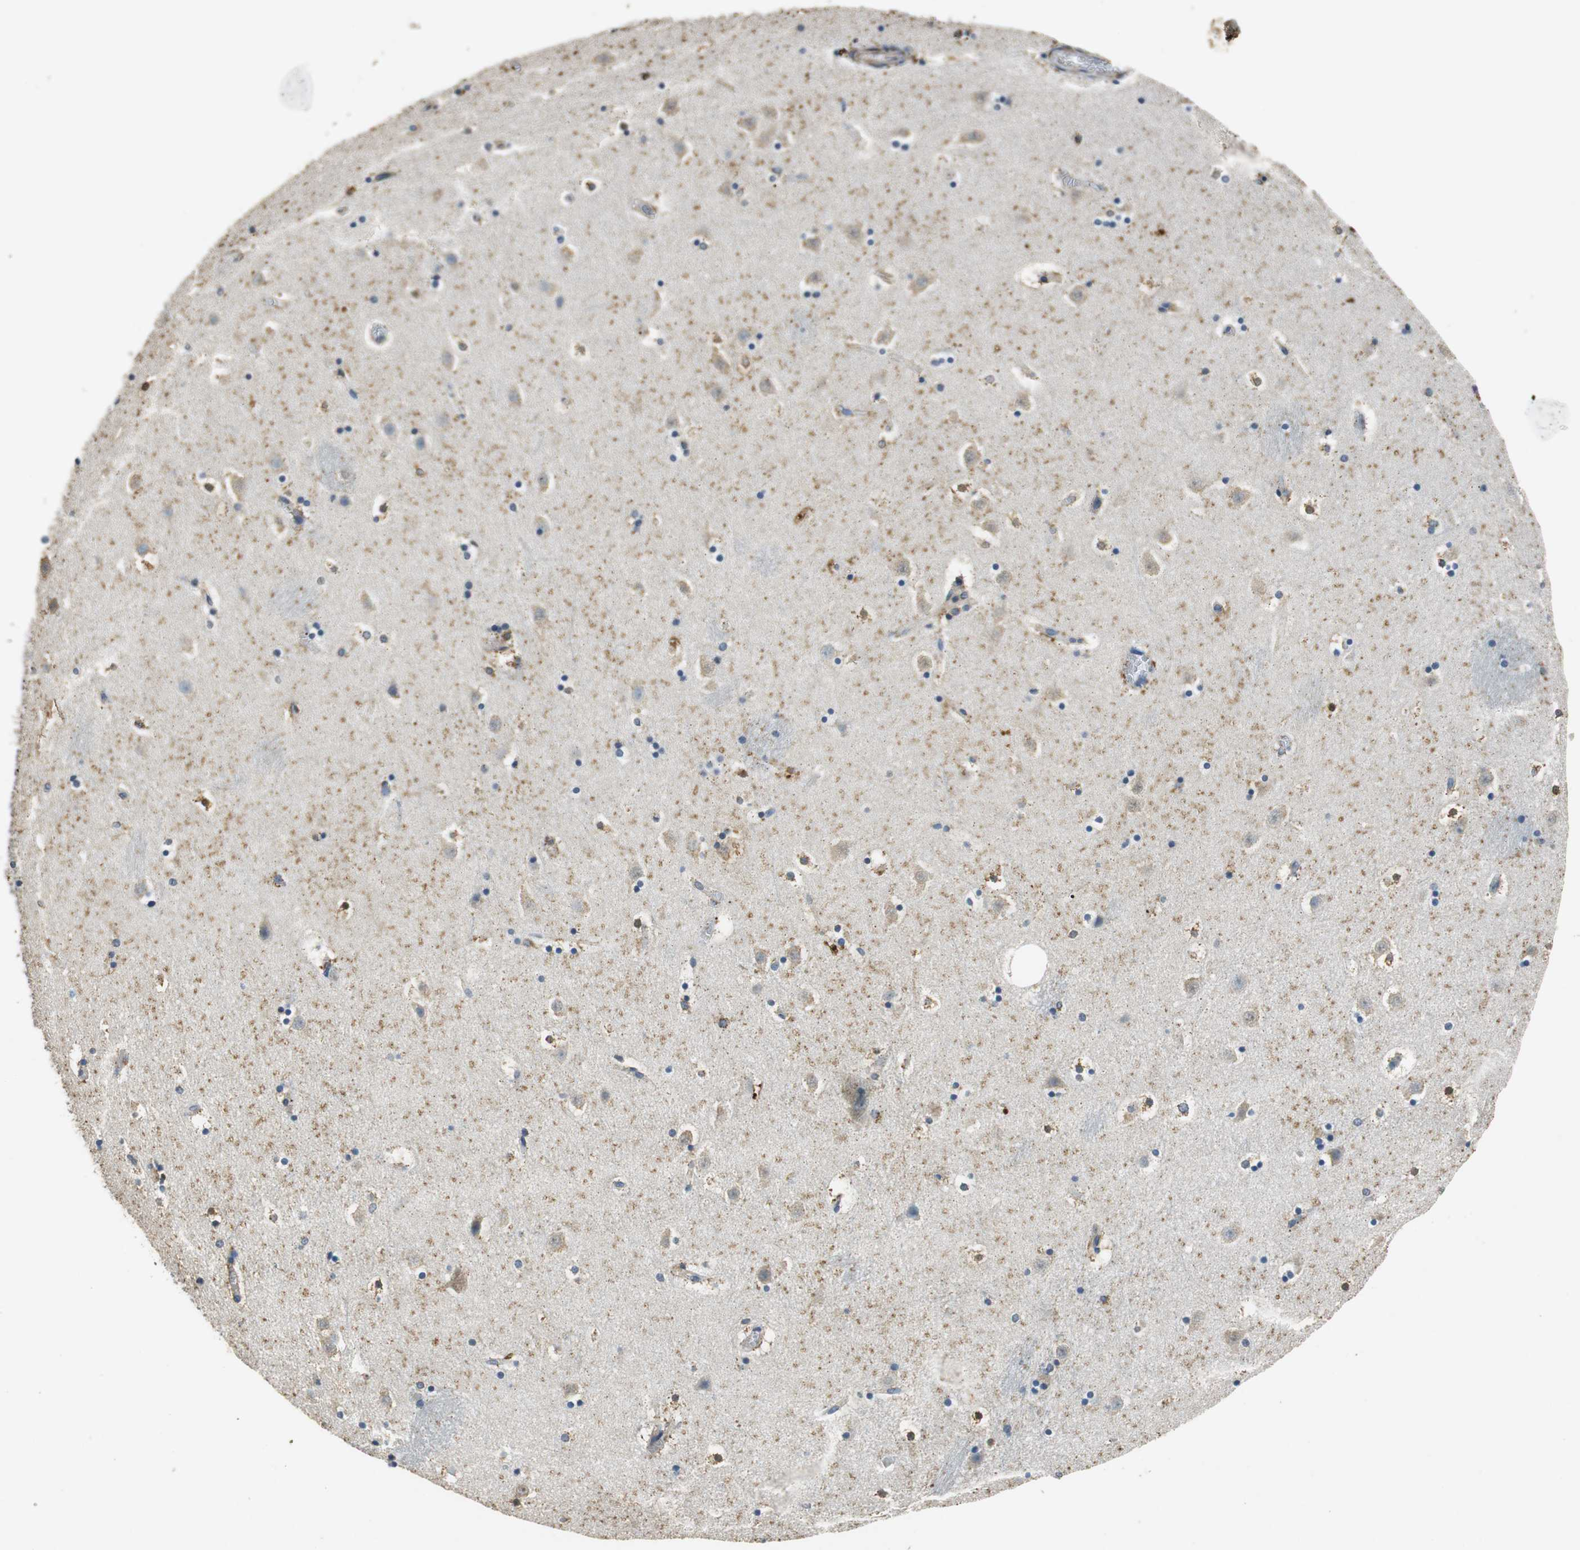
{"staining": {"intensity": "weak", "quantity": "25%-75%", "location": "cytoplasmic/membranous"}, "tissue": "caudate", "cell_type": "Glial cells", "image_type": "normal", "snomed": [{"axis": "morphology", "description": "Normal tissue, NOS"}, {"axis": "topography", "description": "Lateral ventricle wall"}], "caption": "The micrograph reveals staining of unremarkable caudate, revealing weak cytoplasmic/membranous protein expression (brown color) within glial cells.", "gene": "ALDH4A1", "patient": {"sex": "male", "age": 45}}